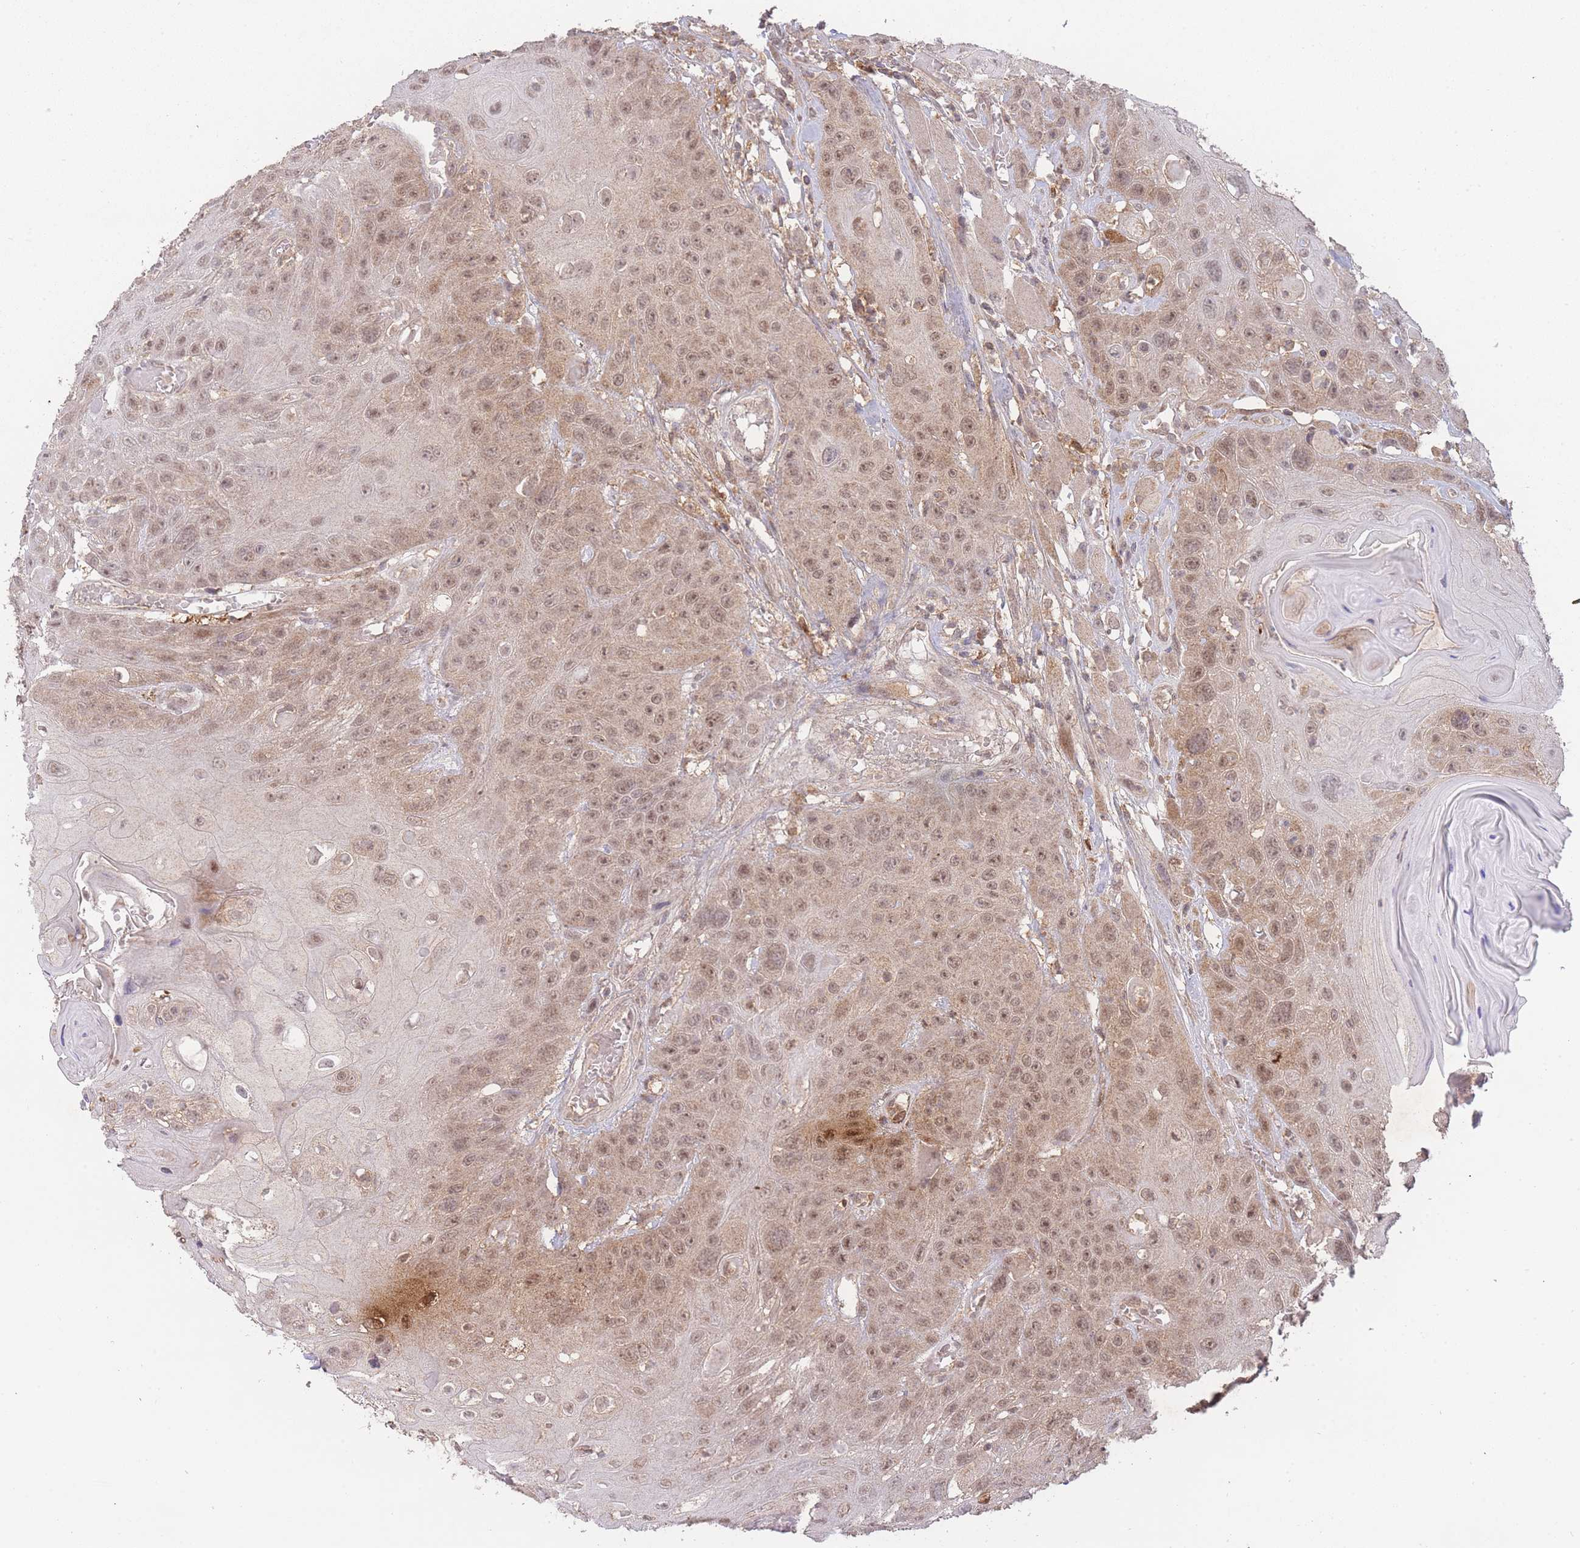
{"staining": {"intensity": "weak", "quantity": ">75%", "location": "cytoplasmic/membranous,nuclear"}, "tissue": "head and neck cancer", "cell_type": "Tumor cells", "image_type": "cancer", "snomed": [{"axis": "morphology", "description": "Squamous cell carcinoma, NOS"}, {"axis": "topography", "description": "Head-Neck"}], "caption": "There is low levels of weak cytoplasmic/membranous and nuclear positivity in tumor cells of squamous cell carcinoma (head and neck), as demonstrated by immunohistochemical staining (brown color).", "gene": "RNF144B", "patient": {"sex": "female", "age": 59}}